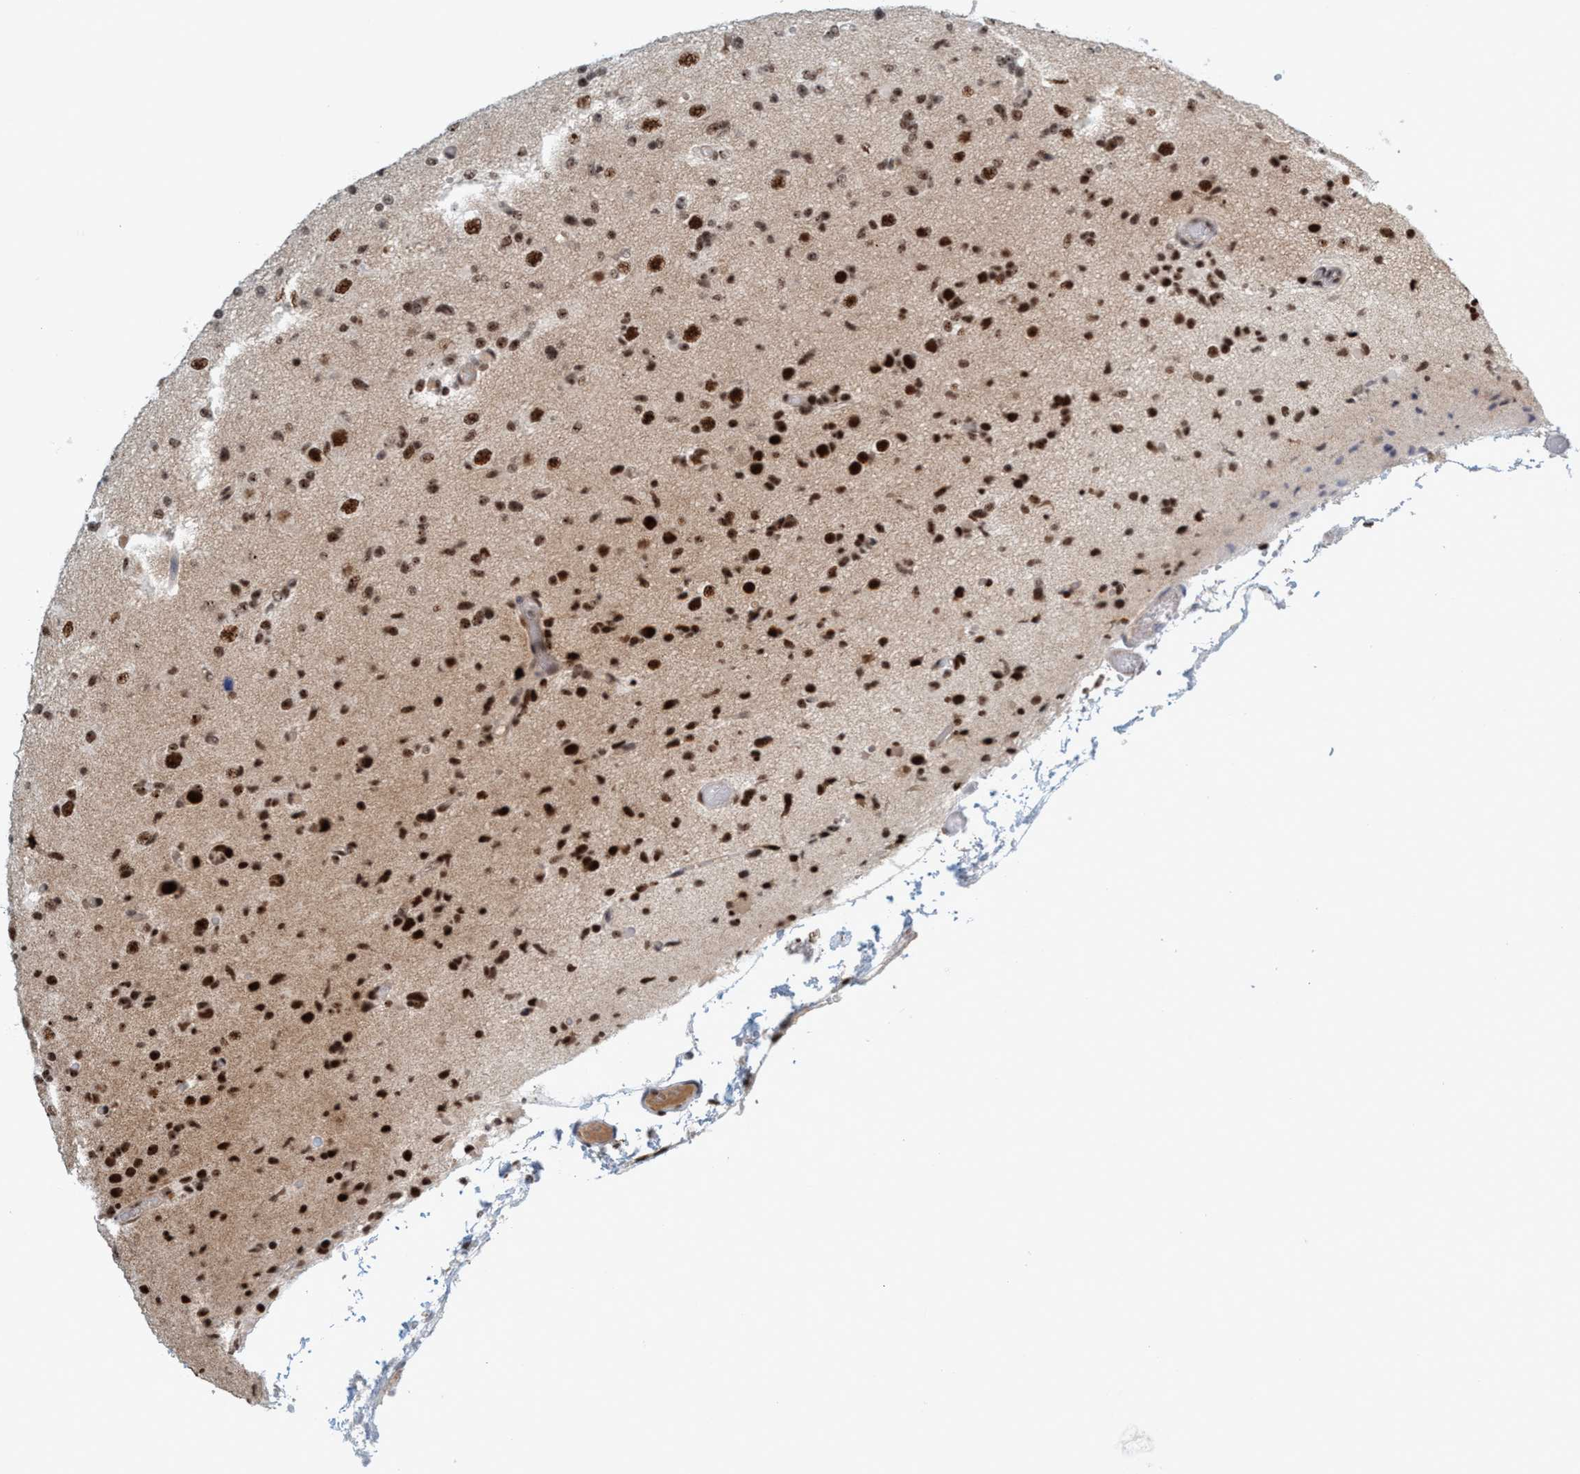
{"staining": {"intensity": "strong", "quantity": ">75%", "location": "nuclear"}, "tissue": "glioma", "cell_type": "Tumor cells", "image_type": "cancer", "snomed": [{"axis": "morphology", "description": "Glioma, malignant, Low grade"}, {"axis": "topography", "description": "Brain"}], "caption": "Human malignant glioma (low-grade) stained with a brown dye demonstrates strong nuclear positive staining in about >75% of tumor cells.", "gene": "SMCR8", "patient": {"sex": "female", "age": 22}}